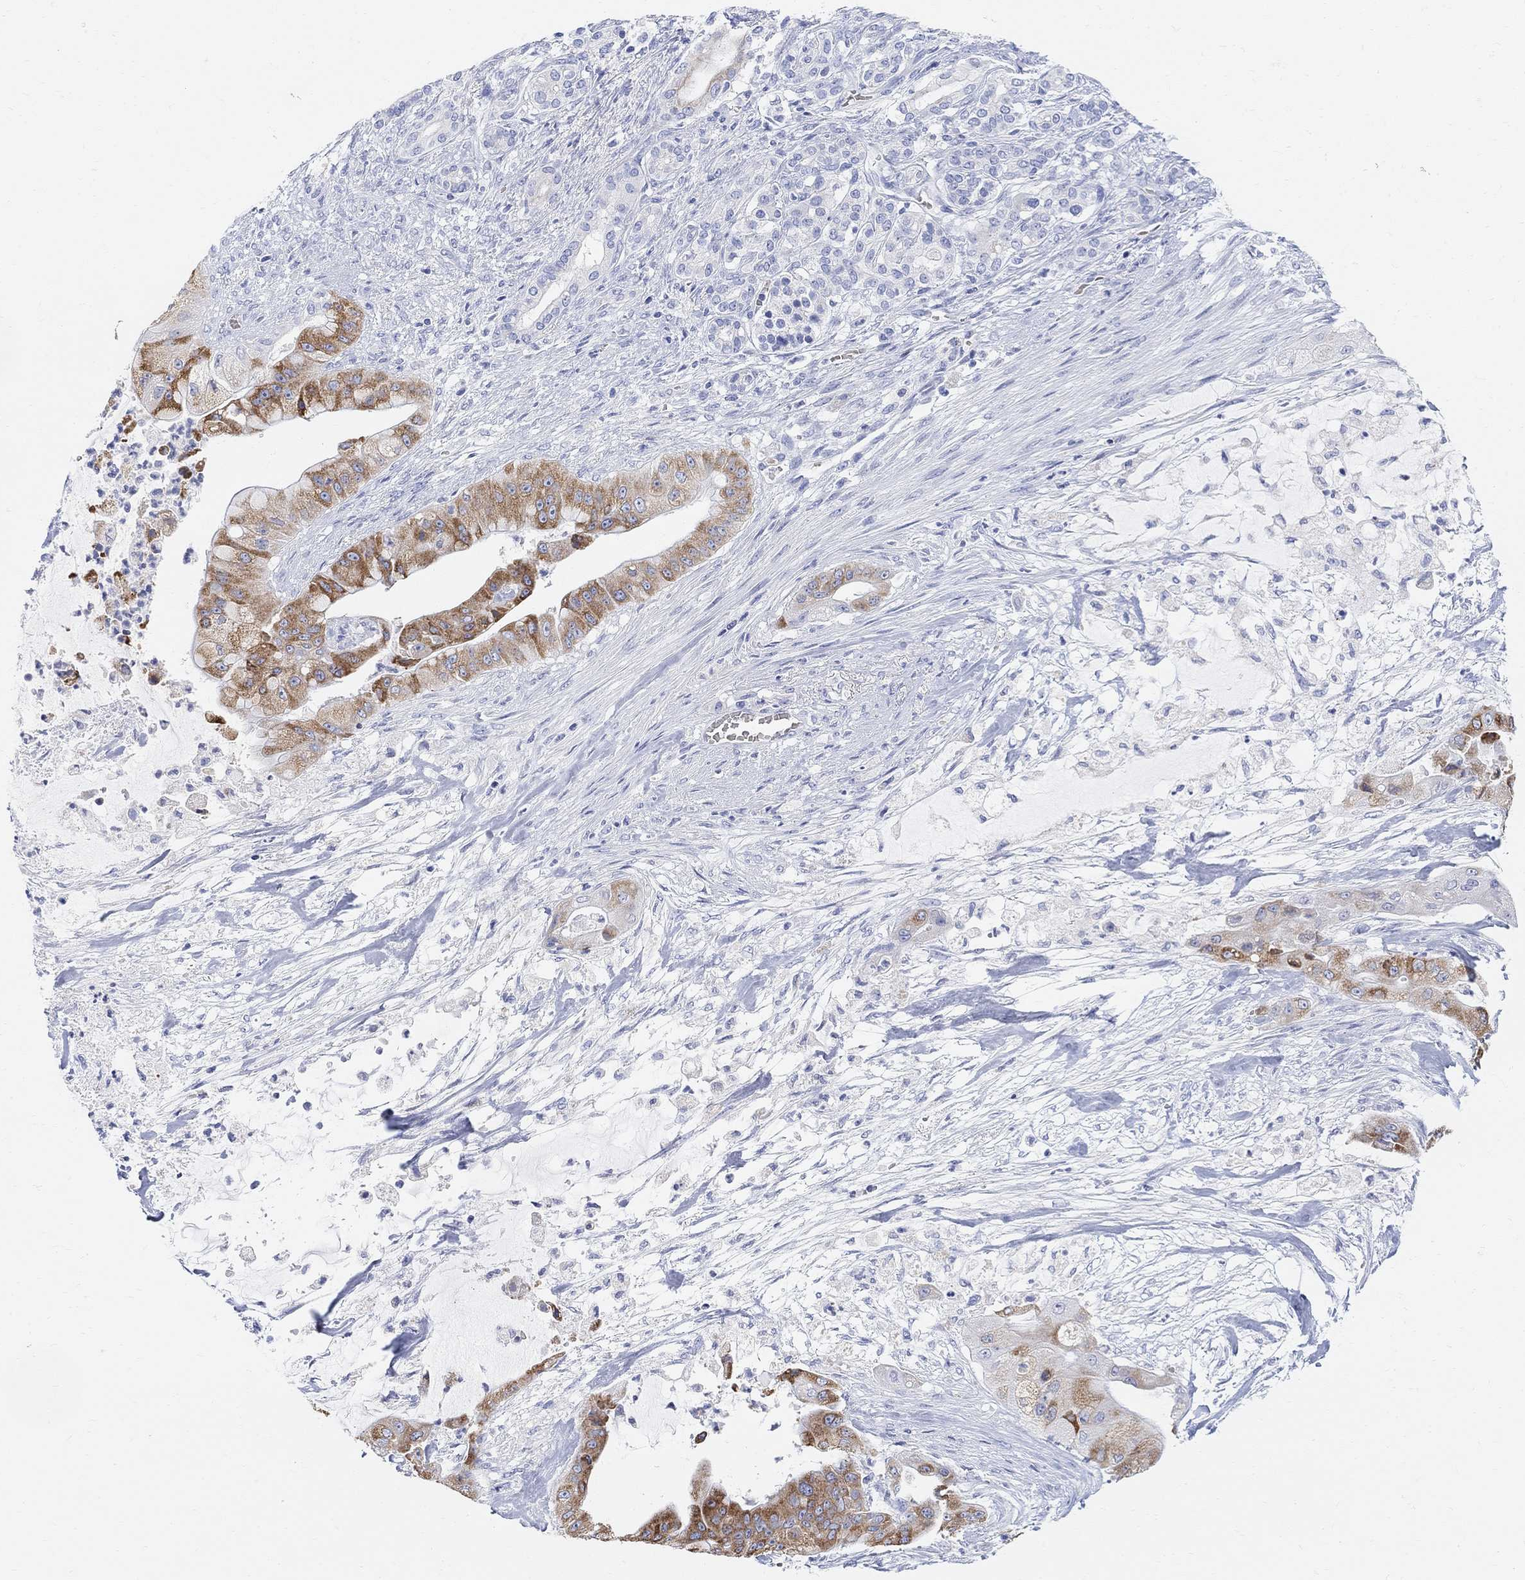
{"staining": {"intensity": "moderate", "quantity": "25%-75%", "location": "cytoplasmic/membranous"}, "tissue": "pancreatic cancer", "cell_type": "Tumor cells", "image_type": "cancer", "snomed": [{"axis": "morphology", "description": "Normal tissue, NOS"}, {"axis": "morphology", "description": "Inflammation, NOS"}, {"axis": "morphology", "description": "Adenocarcinoma, NOS"}, {"axis": "topography", "description": "Pancreas"}], "caption": "Moderate cytoplasmic/membranous expression for a protein is identified in about 25%-75% of tumor cells of pancreatic adenocarcinoma using IHC.", "gene": "RETNLB", "patient": {"sex": "male", "age": 57}}